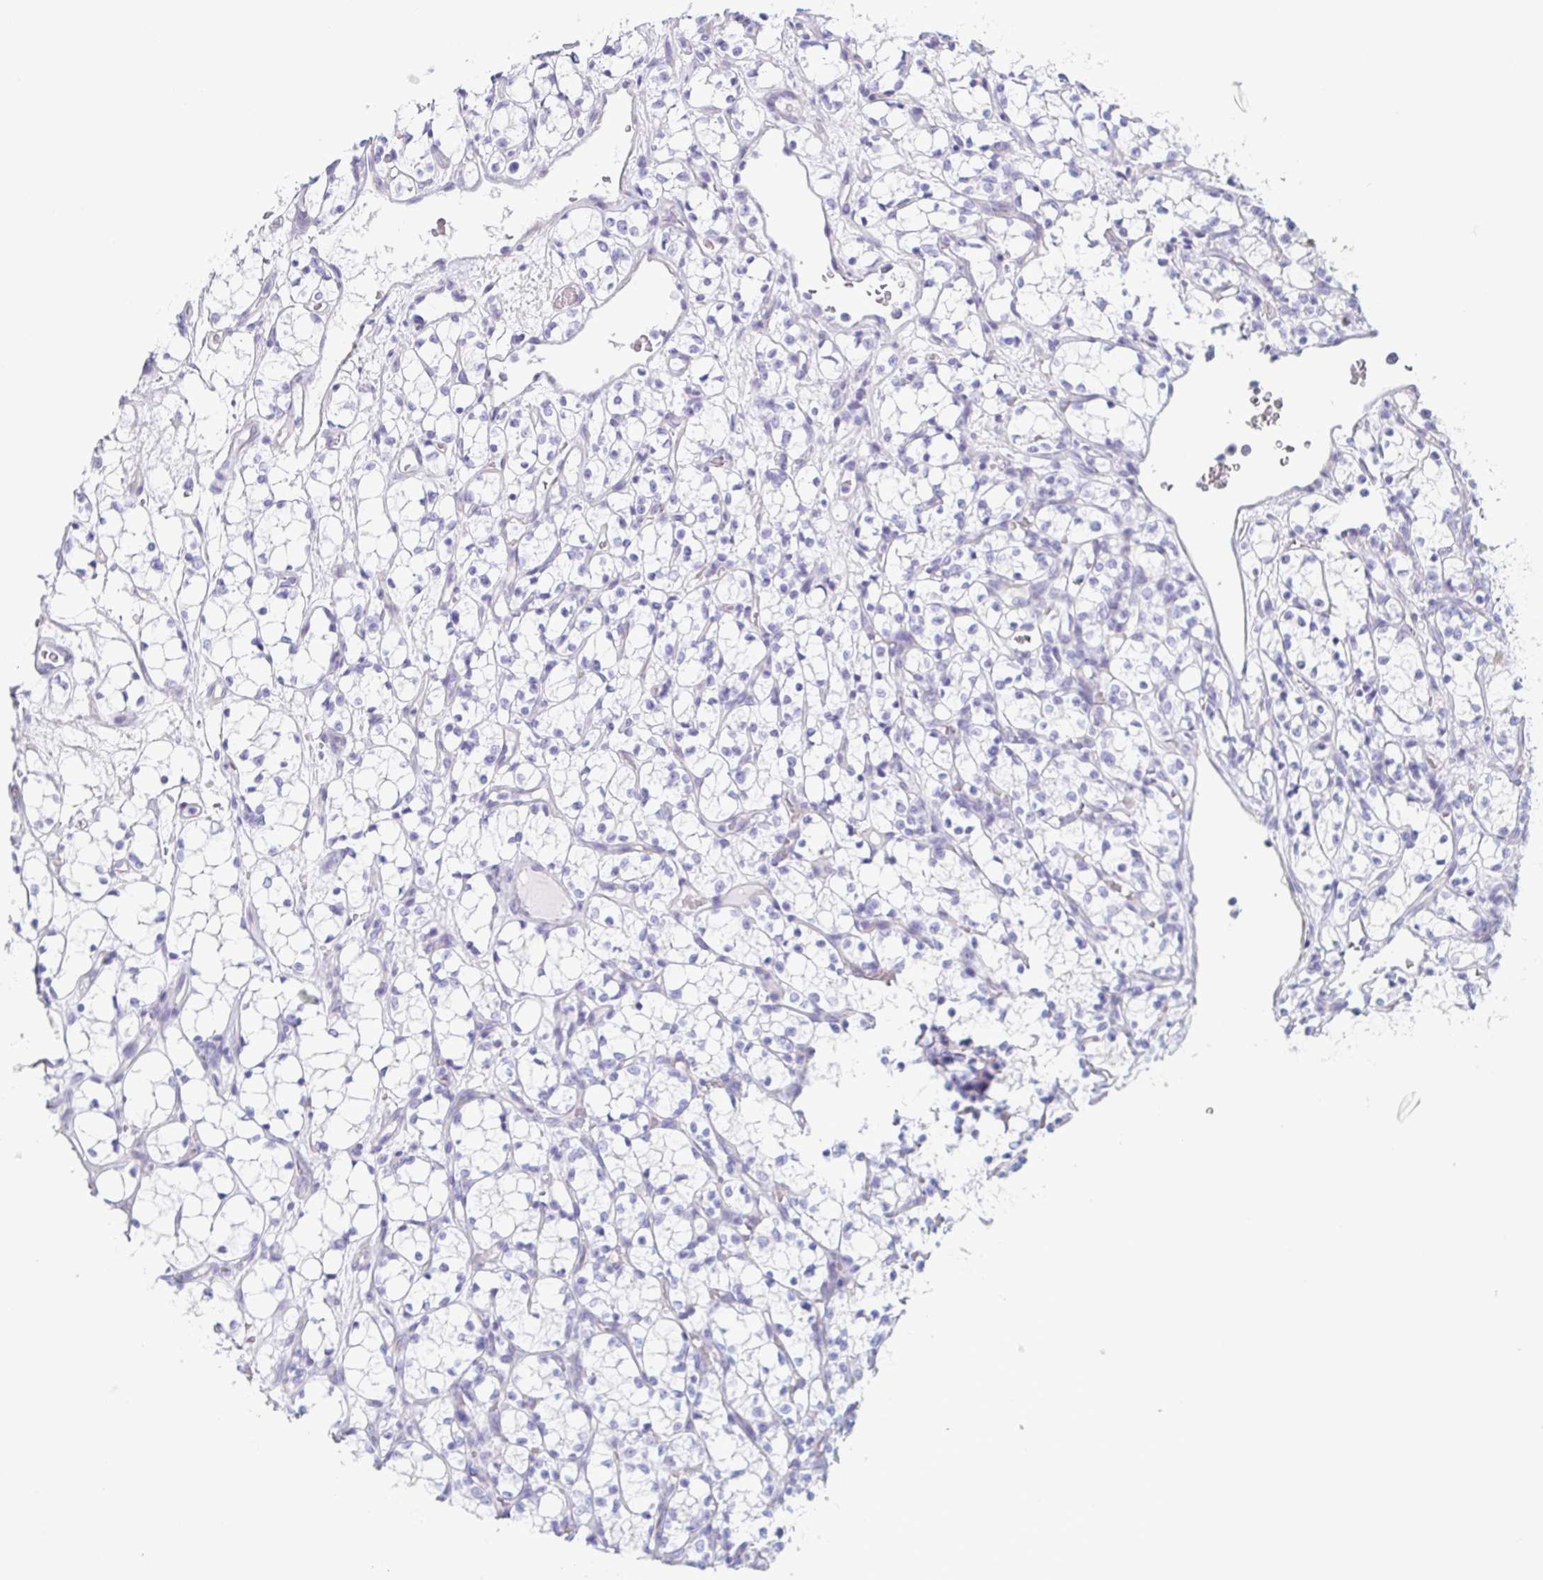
{"staining": {"intensity": "negative", "quantity": "none", "location": "none"}, "tissue": "renal cancer", "cell_type": "Tumor cells", "image_type": "cancer", "snomed": [{"axis": "morphology", "description": "Adenocarcinoma, NOS"}, {"axis": "topography", "description": "Kidney"}], "caption": "Renal cancer (adenocarcinoma) stained for a protein using immunohistochemistry (IHC) exhibits no staining tumor cells.", "gene": "PRR4", "patient": {"sex": "female", "age": 69}}